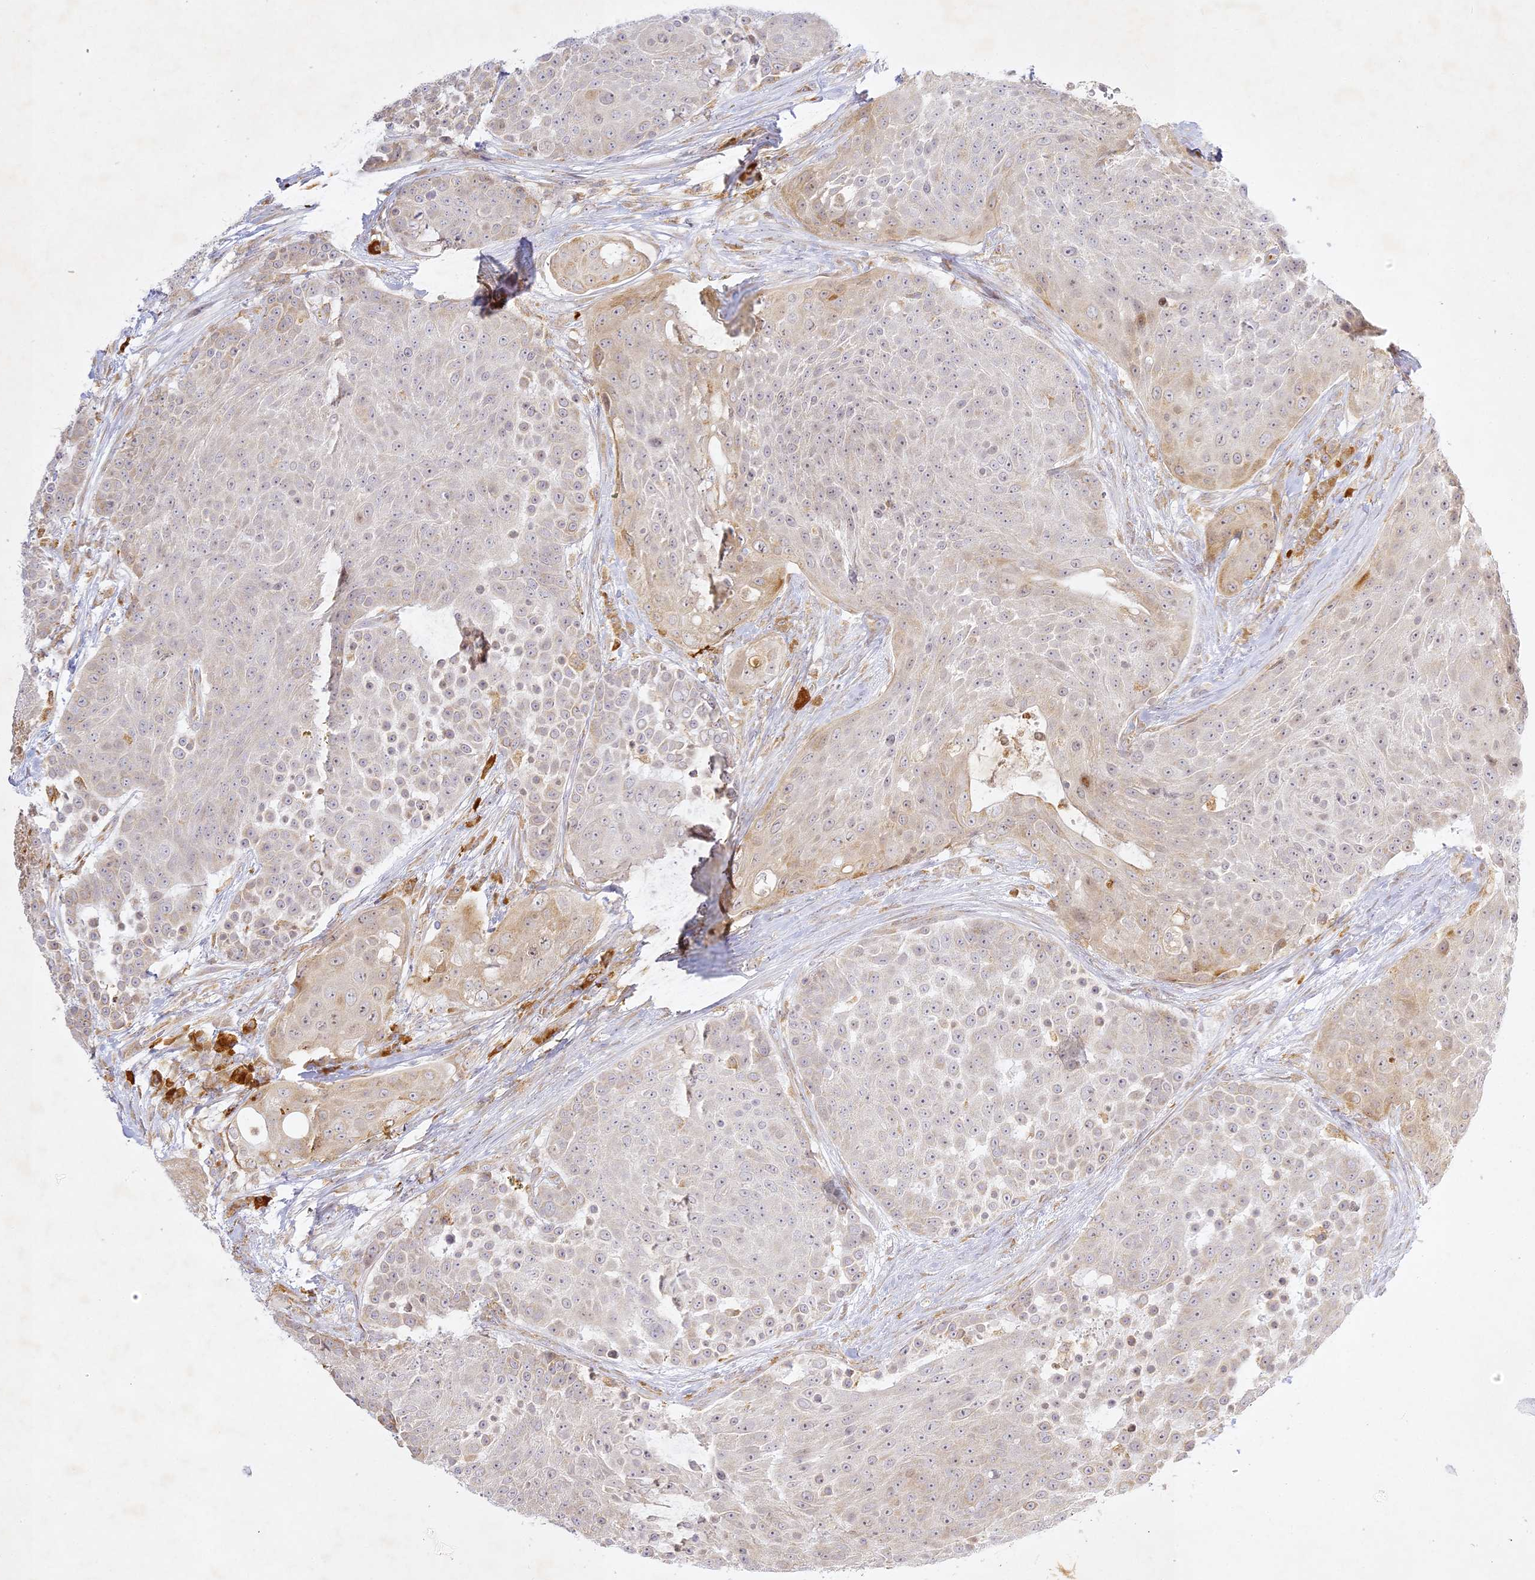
{"staining": {"intensity": "weak", "quantity": "<25%", "location": "cytoplasmic/membranous"}, "tissue": "urothelial cancer", "cell_type": "Tumor cells", "image_type": "cancer", "snomed": [{"axis": "morphology", "description": "Urothelial carcinoma, High grade"}, {"axis": "topography", "description": "Urinary bladder"}], "caption": "Urothelial carcinoma (high-grade) was stained to show a protein in brown. There is no significant expression in tumor cells.", "gene": "SLC30A5", "patient": {"sex": "female", "age": 63}}